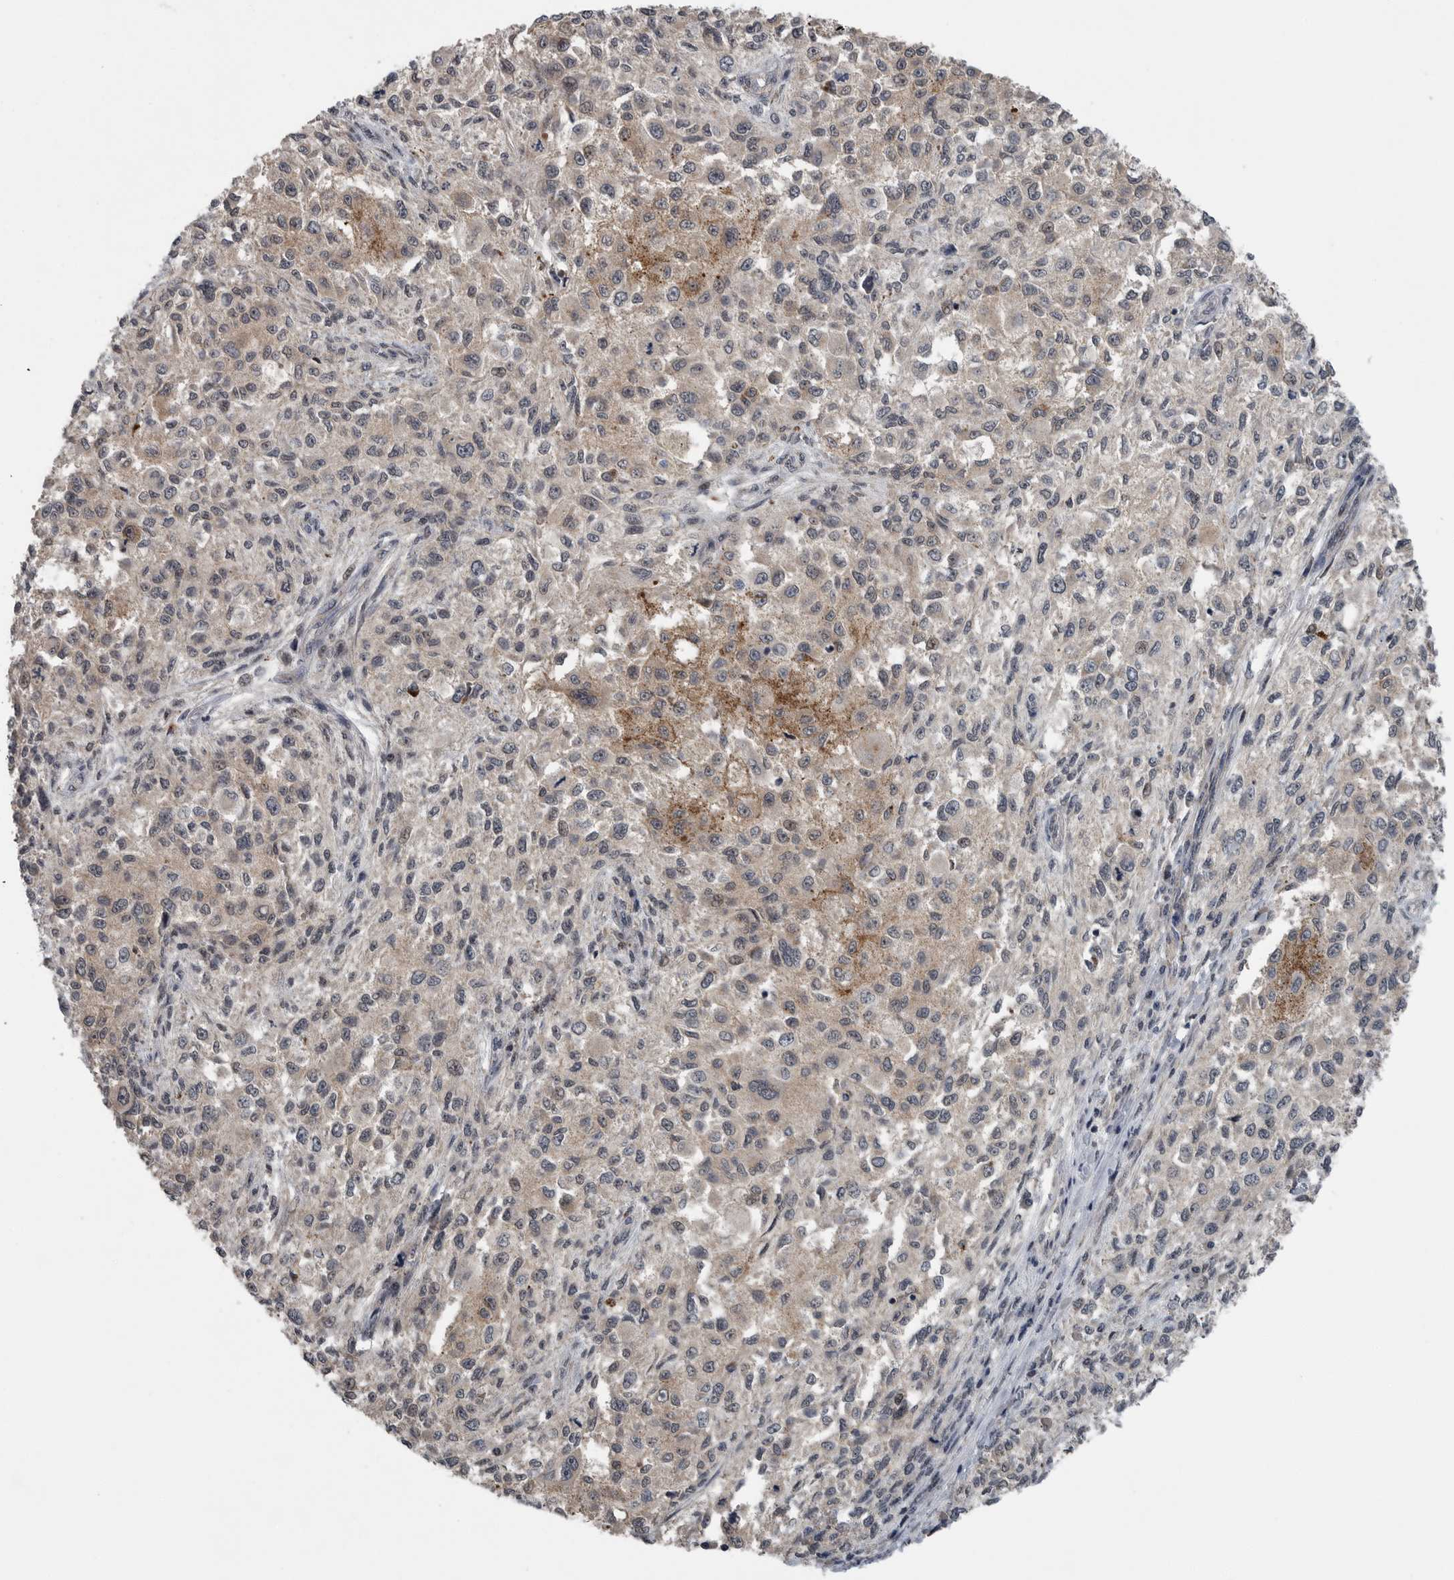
{"staining": {"intensity": "moderate", "quantity": "<25%", "location": "cytoplasmic/membranous"}, "tissue": "melanoma", "cell_type": "Tumor cells", "image_type": "cancer", "snomed": [{"axis": "morphology", "description": "Necrosis, NOS"}, {"axis": "morphology", "description": "Malignant melanoma, NOS"}, {"axis": "topography", "description": "Skin"}], "caption": "Malignant melanoma tissue demonstrates moderate cytoplasmic/membranous staining in approximately <25% of tumor cells", "gene": "SCP2", "patient": {"sex": "female", "age": 87}}